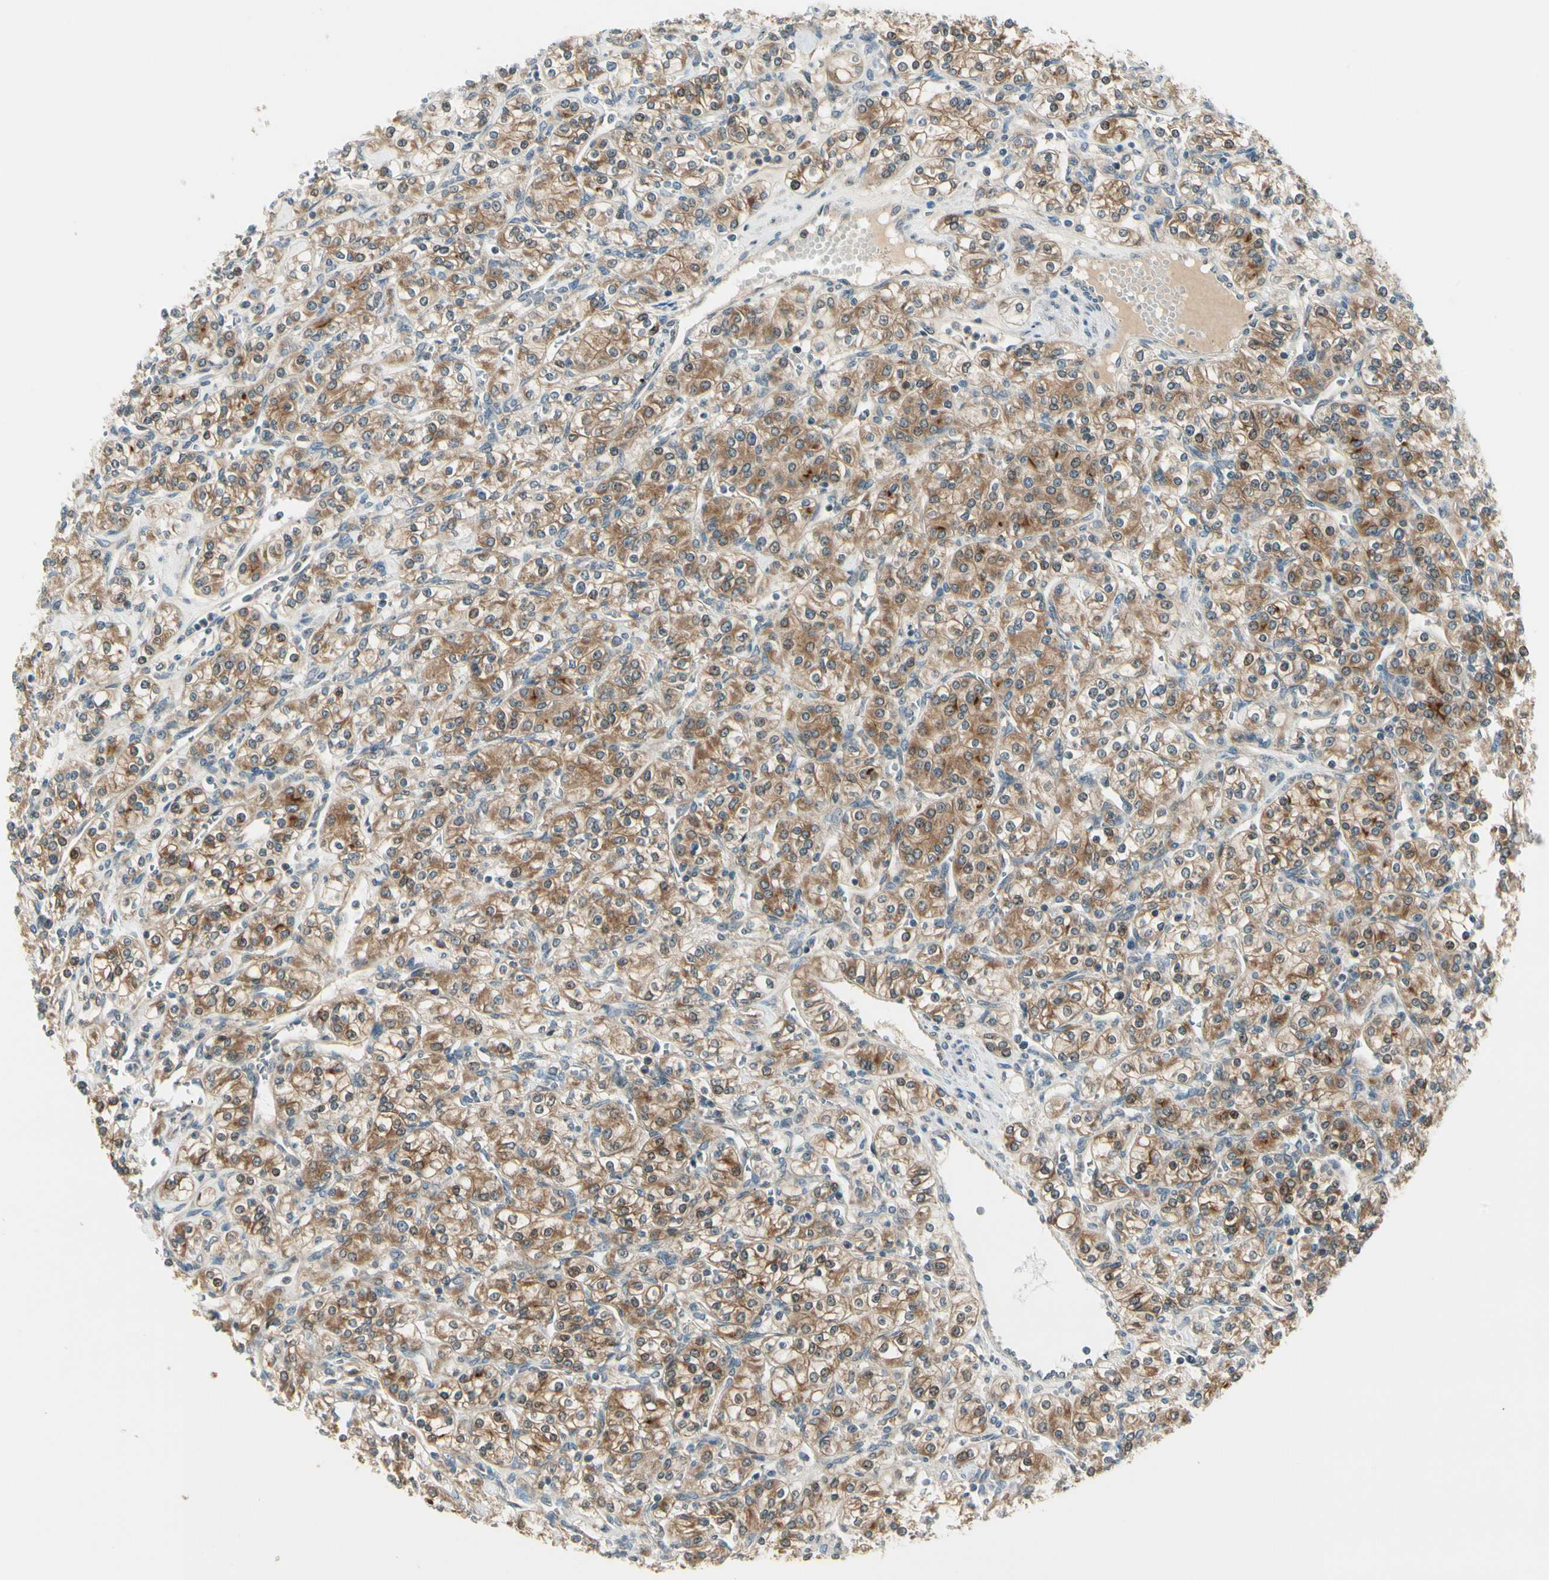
{"staining": {"intensity": "moderate", "quantity": ">75%", "location": "cytoplasmic/membranous"}, "tissue": "renal cancer", "cell_type": "Tumor cells", "image_type": "cancer", "snomed": [{"axis": "morphology", "description": "Adenocarcinoma, NOS"}, {"axis": "topography", "description": "Kidney"}], "caption": "Immunohistochemical staining of adenocarcinoma (renal) displays medium levels of moderate cytoplasmic/membranous positivity in about >75% of tumor cells.", "gene": "BNIP1", "patient": {"sex": "male", "age": 77}}